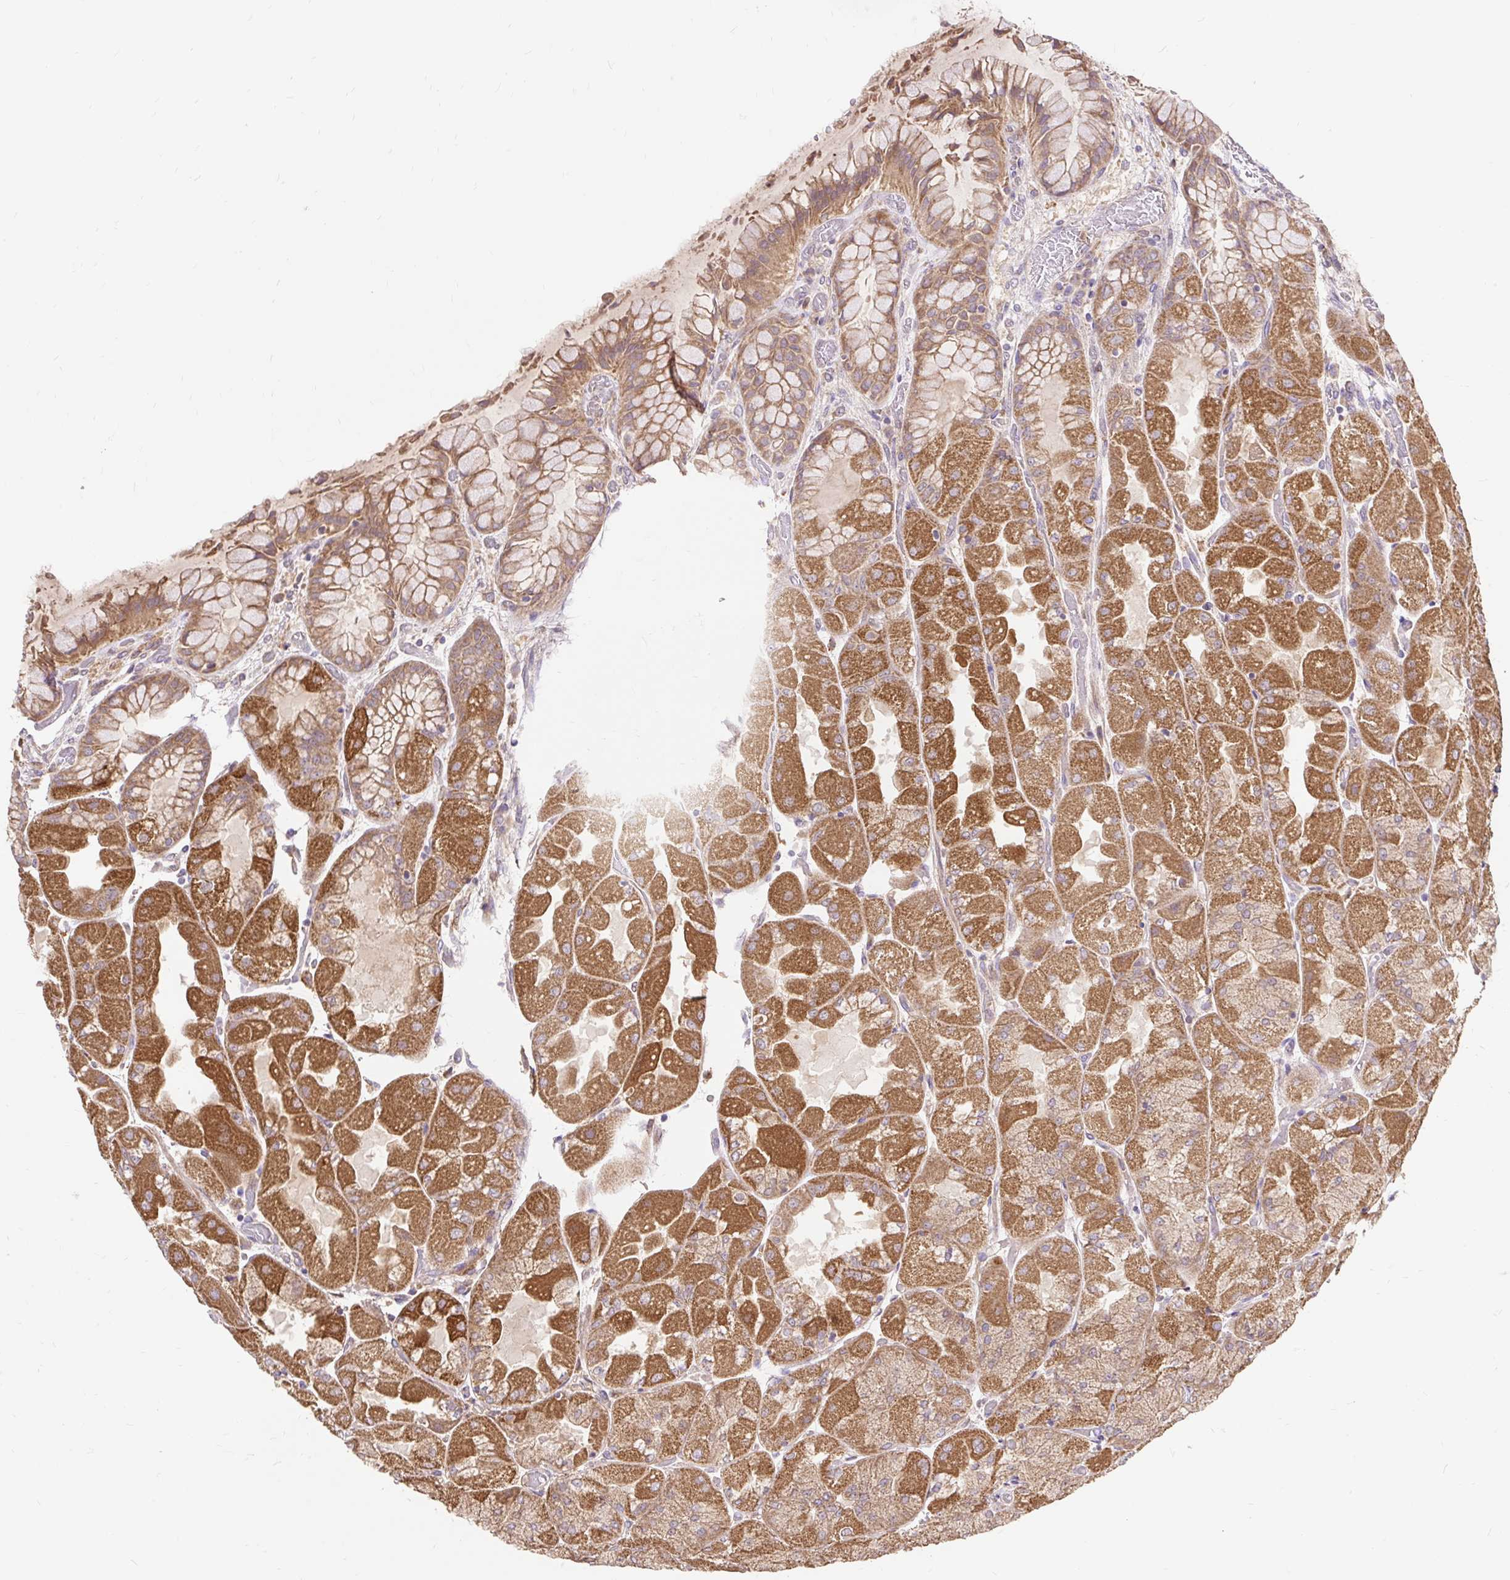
{"staining": {"intensity": "moderate", "quantity": ">75%", "location": "cytoplasmic/membranous"}, "tissue": "stomach", "cell_type": "Glandular cells", "image_type": "normal", "snomed": [{"axis": "morphology", "description": "Normal tissue, NOS"}, {"axis": "topography", "description": "Stomach"}], "caption": "A histopathology image showing moderate cytoplasmic/membranous staining in about >75% of glandular cells in unremarkable stomach, as visualized by brown immunohistochemical staining.", "gene": "TRIAP1", "patient": {"sex": "female", "age": 61}}